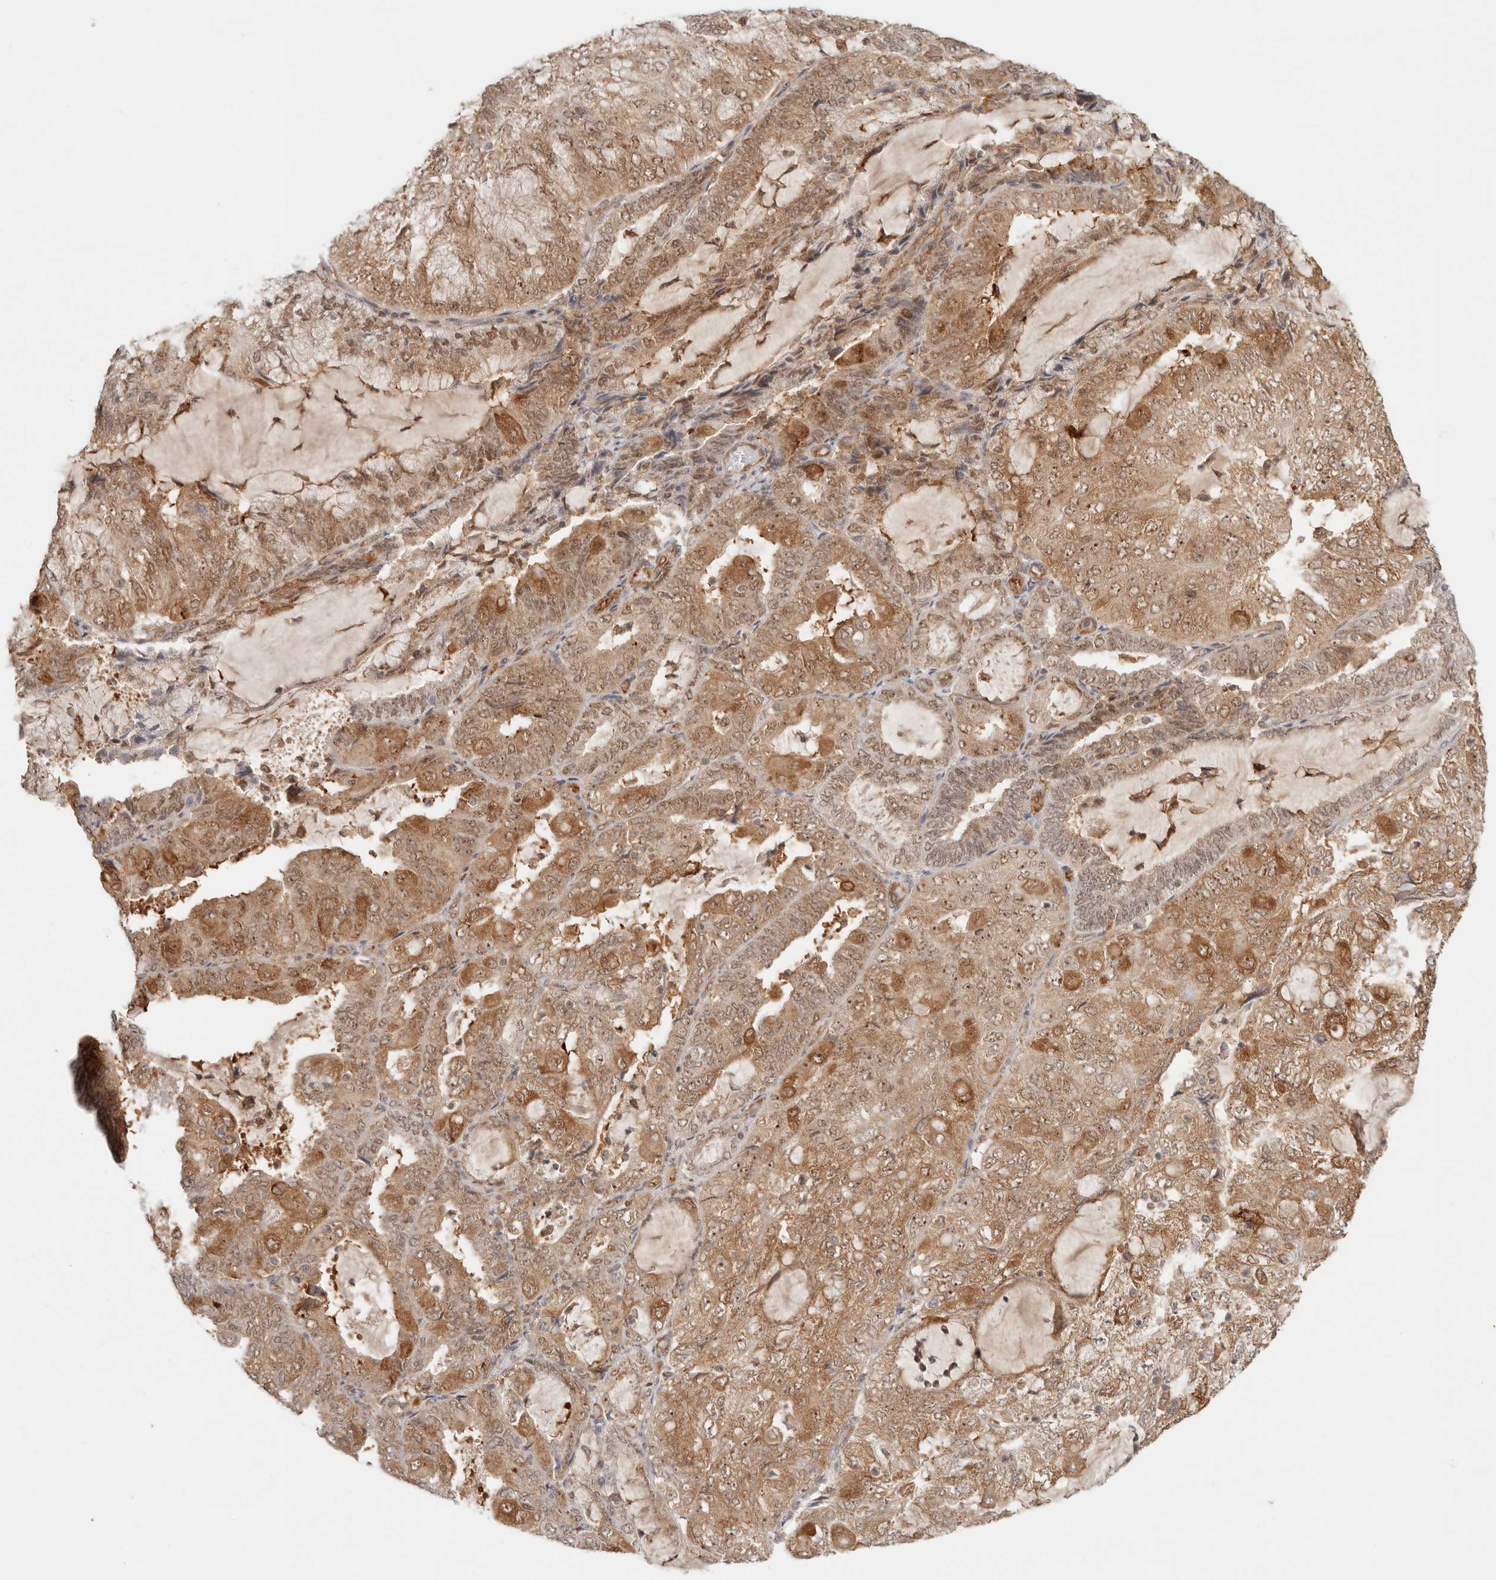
{"staining": {"intensity": "moderate", "quantity": ">75%", "location": "cytoplasmic/membranous,nuclear"}, "tissue": "endometrial cancer", "cell_type": "Tumor cells", "image_type": "cancer", "snomed": [{"axis": "morphology", "description": "Adenocarcinoma, NOS"}, {"axis": "topography", "description": "Endometrium"}], "caption": "The image displays immunohistochemical staining of endometrial adenocarcinoma. There is moderate cytoplasmic/membranous and nuclear staining is identified in about >75% of tumor cells.", "gene": "HEXD", "patient": {"sex": "female", "age": 81}}